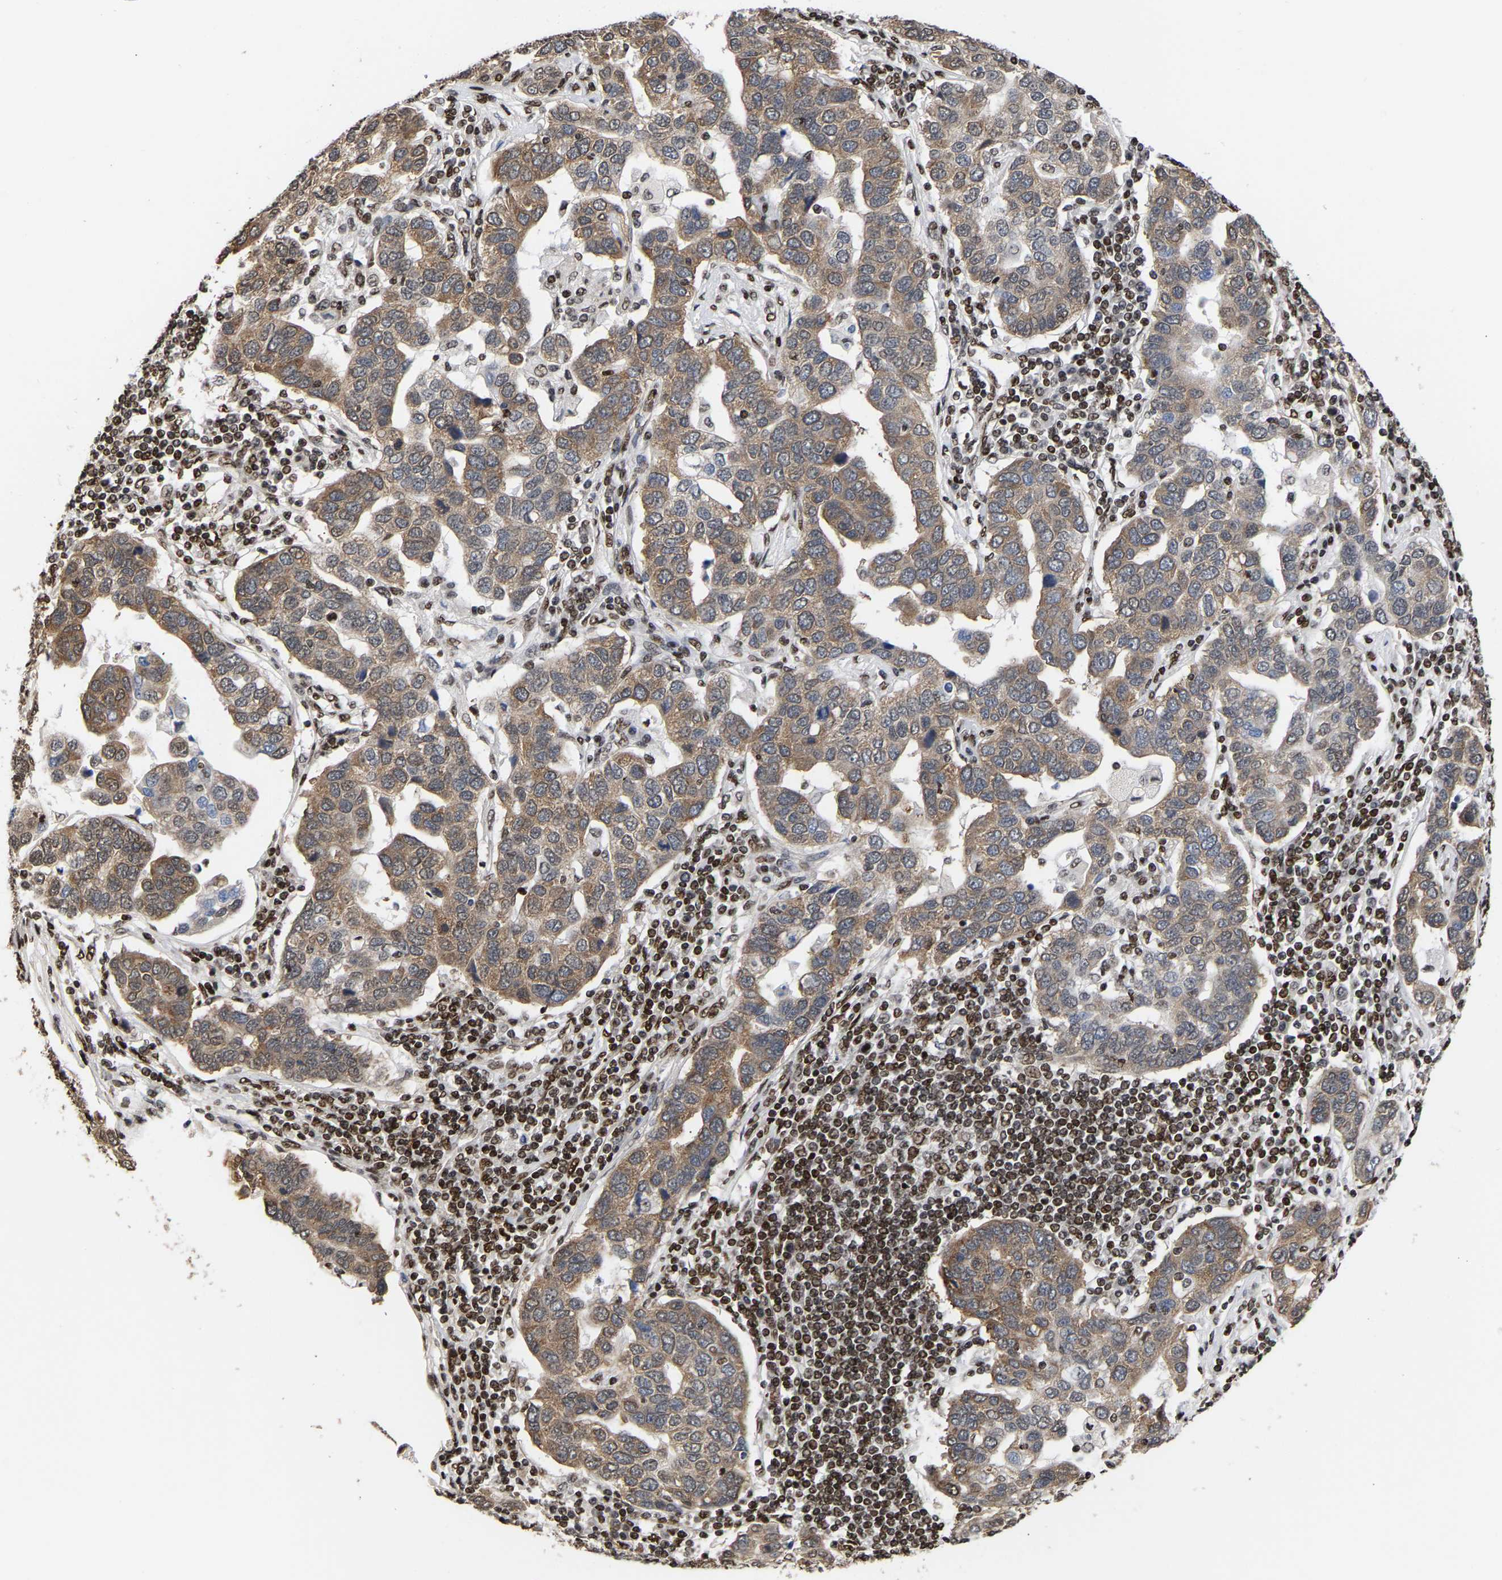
{"staining": {"intensity": "moderate", "quantity": "25%-75%", "location": "cytoplasmic/membranous"}, "tissue": "pancreatic cancer", "cell_type": "Tumor cells", "image_type": "cancer", "snomed": [{"axis": "morphology", "description": "Adenocarcinoma, NOS"}, {"axis": "topography", "description": "Pancreas"}], "caption": "IHC (DAB) staining of pancreatic cancer (adenocarcinoma) displays moderate cytoplasmic/membranous protein positivity in approximately 25%-75% of tumor cells.", "gene": "PSIP1", "patient": {"sex": "female", "age": 61}}